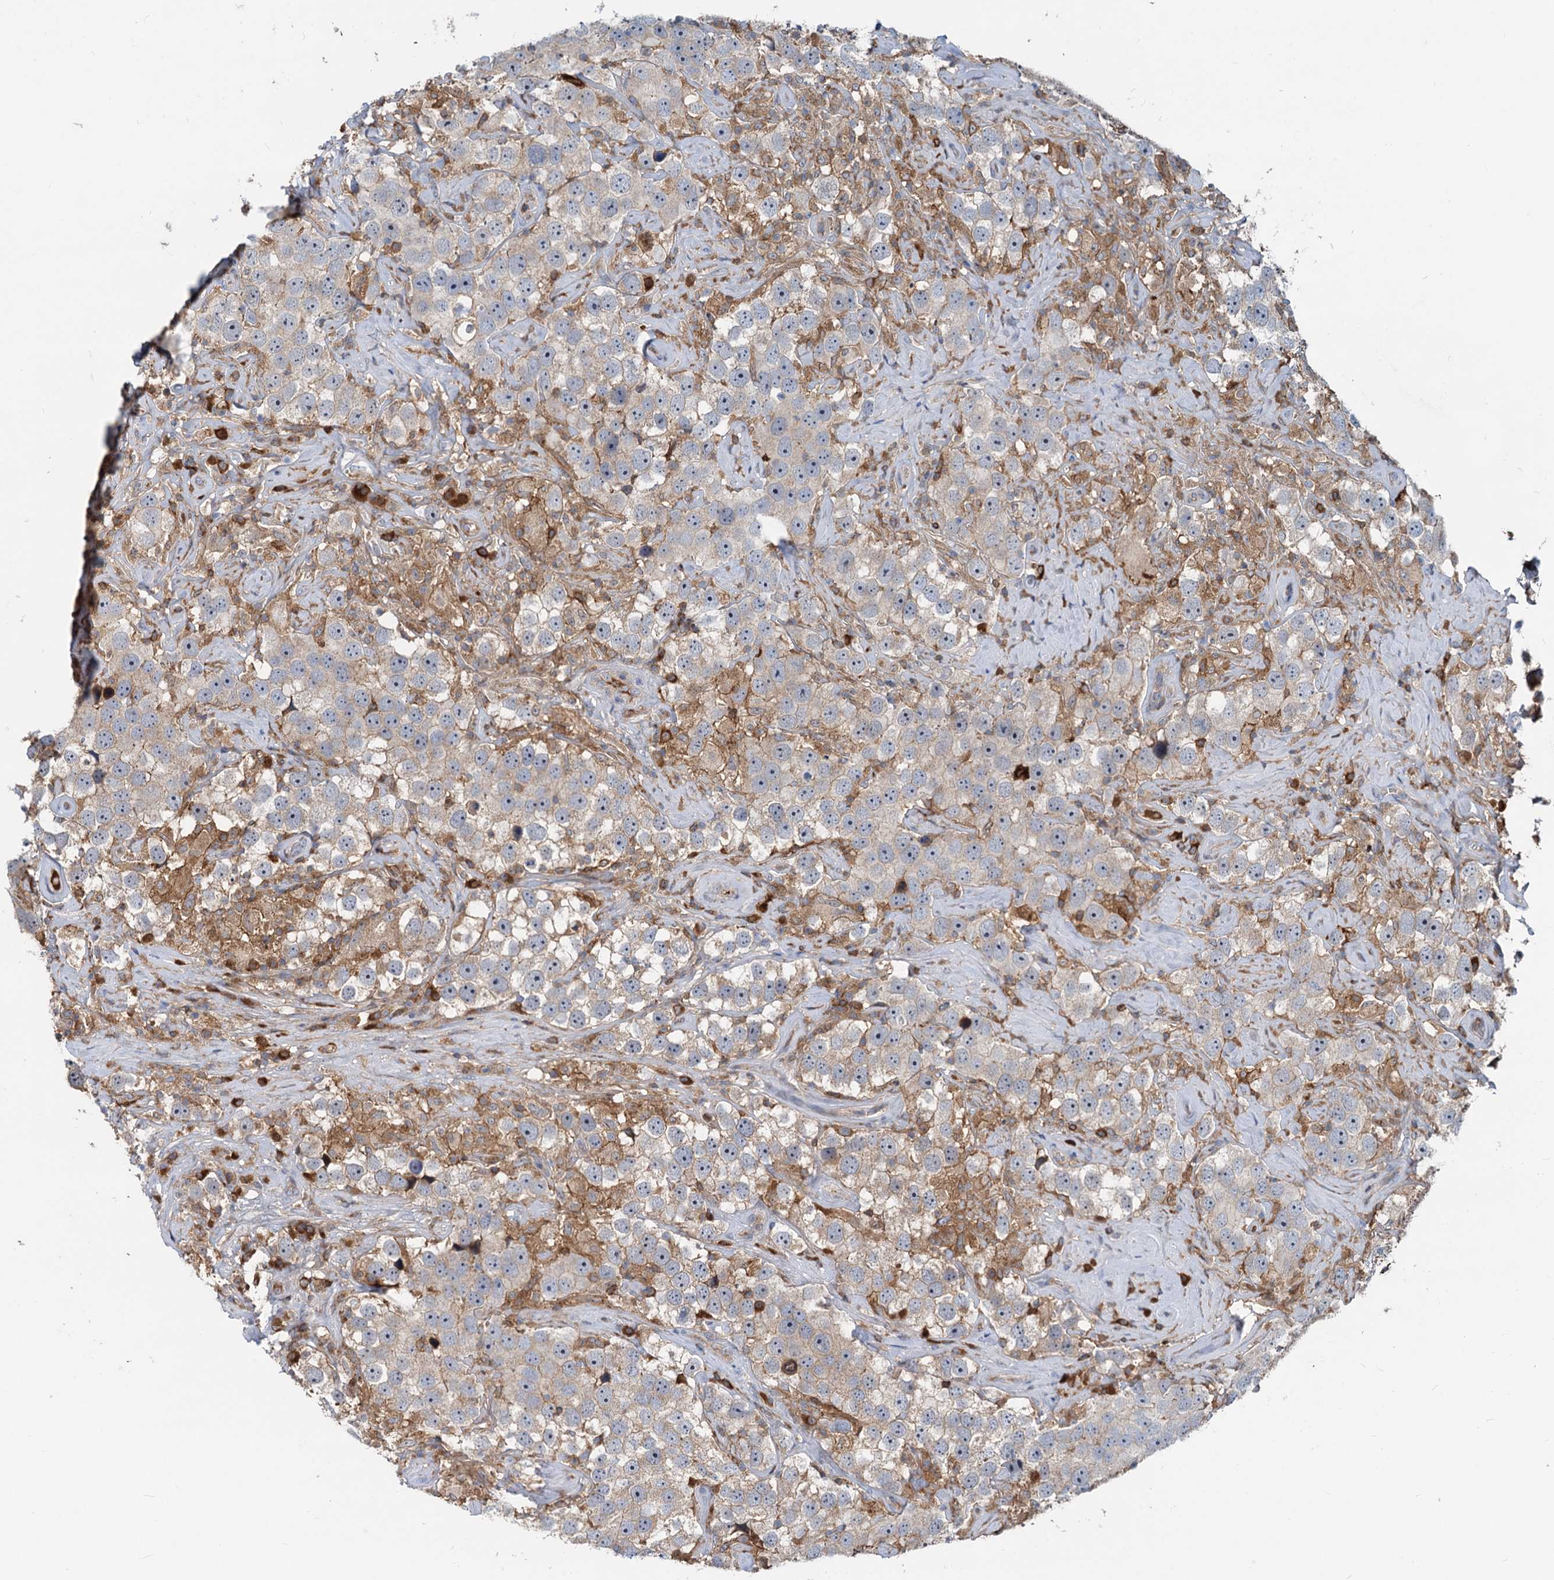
{"staining": {"intensity": "weak", "quantity": "<25%", "location": "cytoplasmic/membranous"}, "tissue": "testis cancer", "cell_type": "Tumor cells", "image_type": "cancer", "snomed": [{"axis": "morphology", "description": "Seminoma, NOS"}, {"axis": "topography", "description": "Testis"}], "caption": "Seminoma (testis) stained for a protein using immunohistochemistry shows no staining tumor cells.", "gene": "LNX2", "patient": {"sex": "male", "age": 49}}